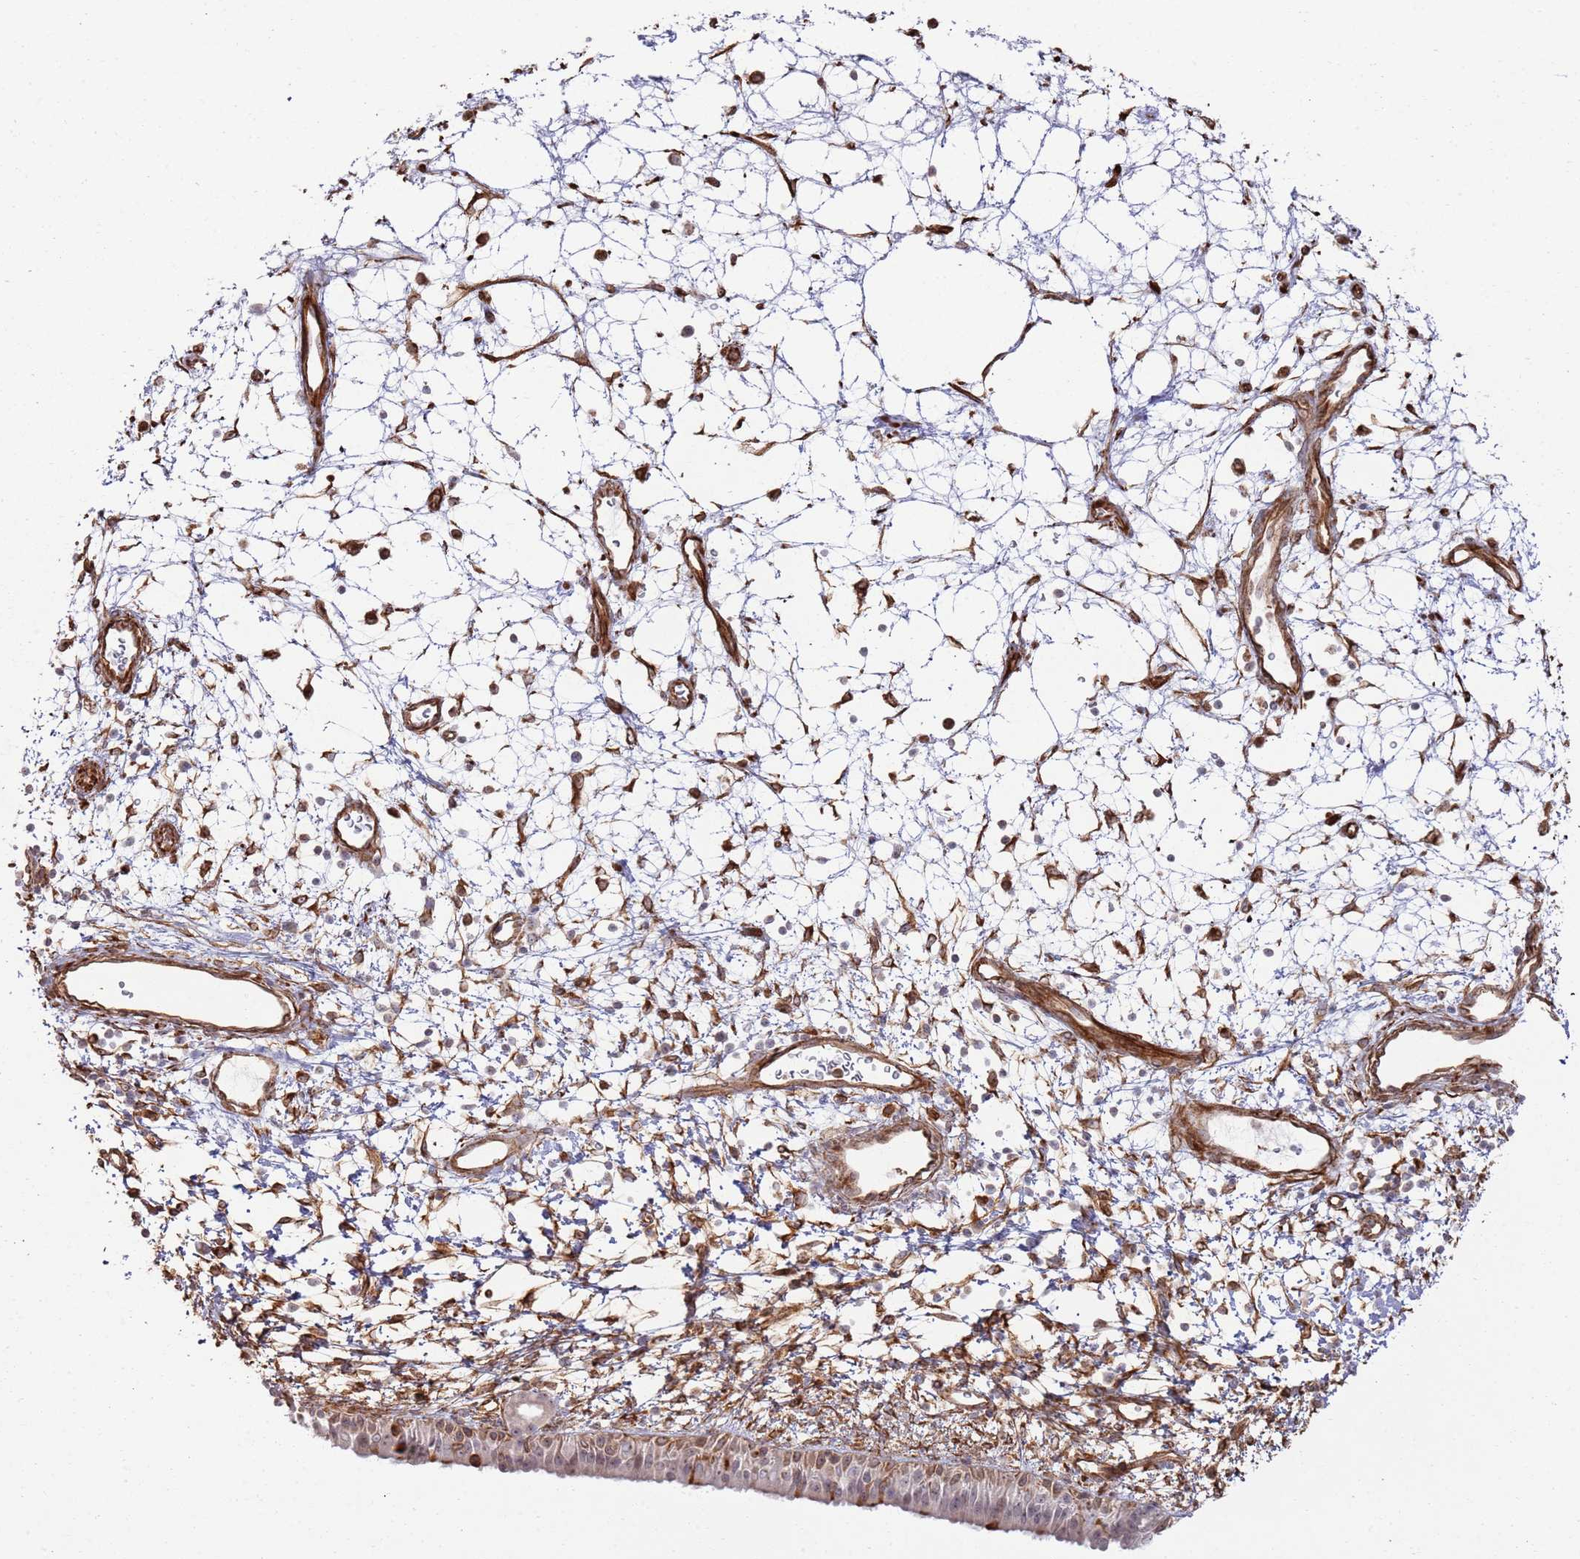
{"staining": {"intensity": "moderate", "quantity": "<25%", "location": "cytoplasmic/membranous"}, "tissue": "nasopharynx", "cell_type": "Respiratory epithelial cells", "image_type": "normal", "snomed": [{"axis": "morphology", "description": "Normal tissue, NOS"}, {"axis": "topography", "description": "Nasopharynx"}], "caption": "Protein expression analysis of normal nasopharynx displays moderate cytoplasmic/membranous expression in about <25% of respiratory epithelial cells.", "gene": "PHF21A", "patient": {"sex": "male", "age": 22}}